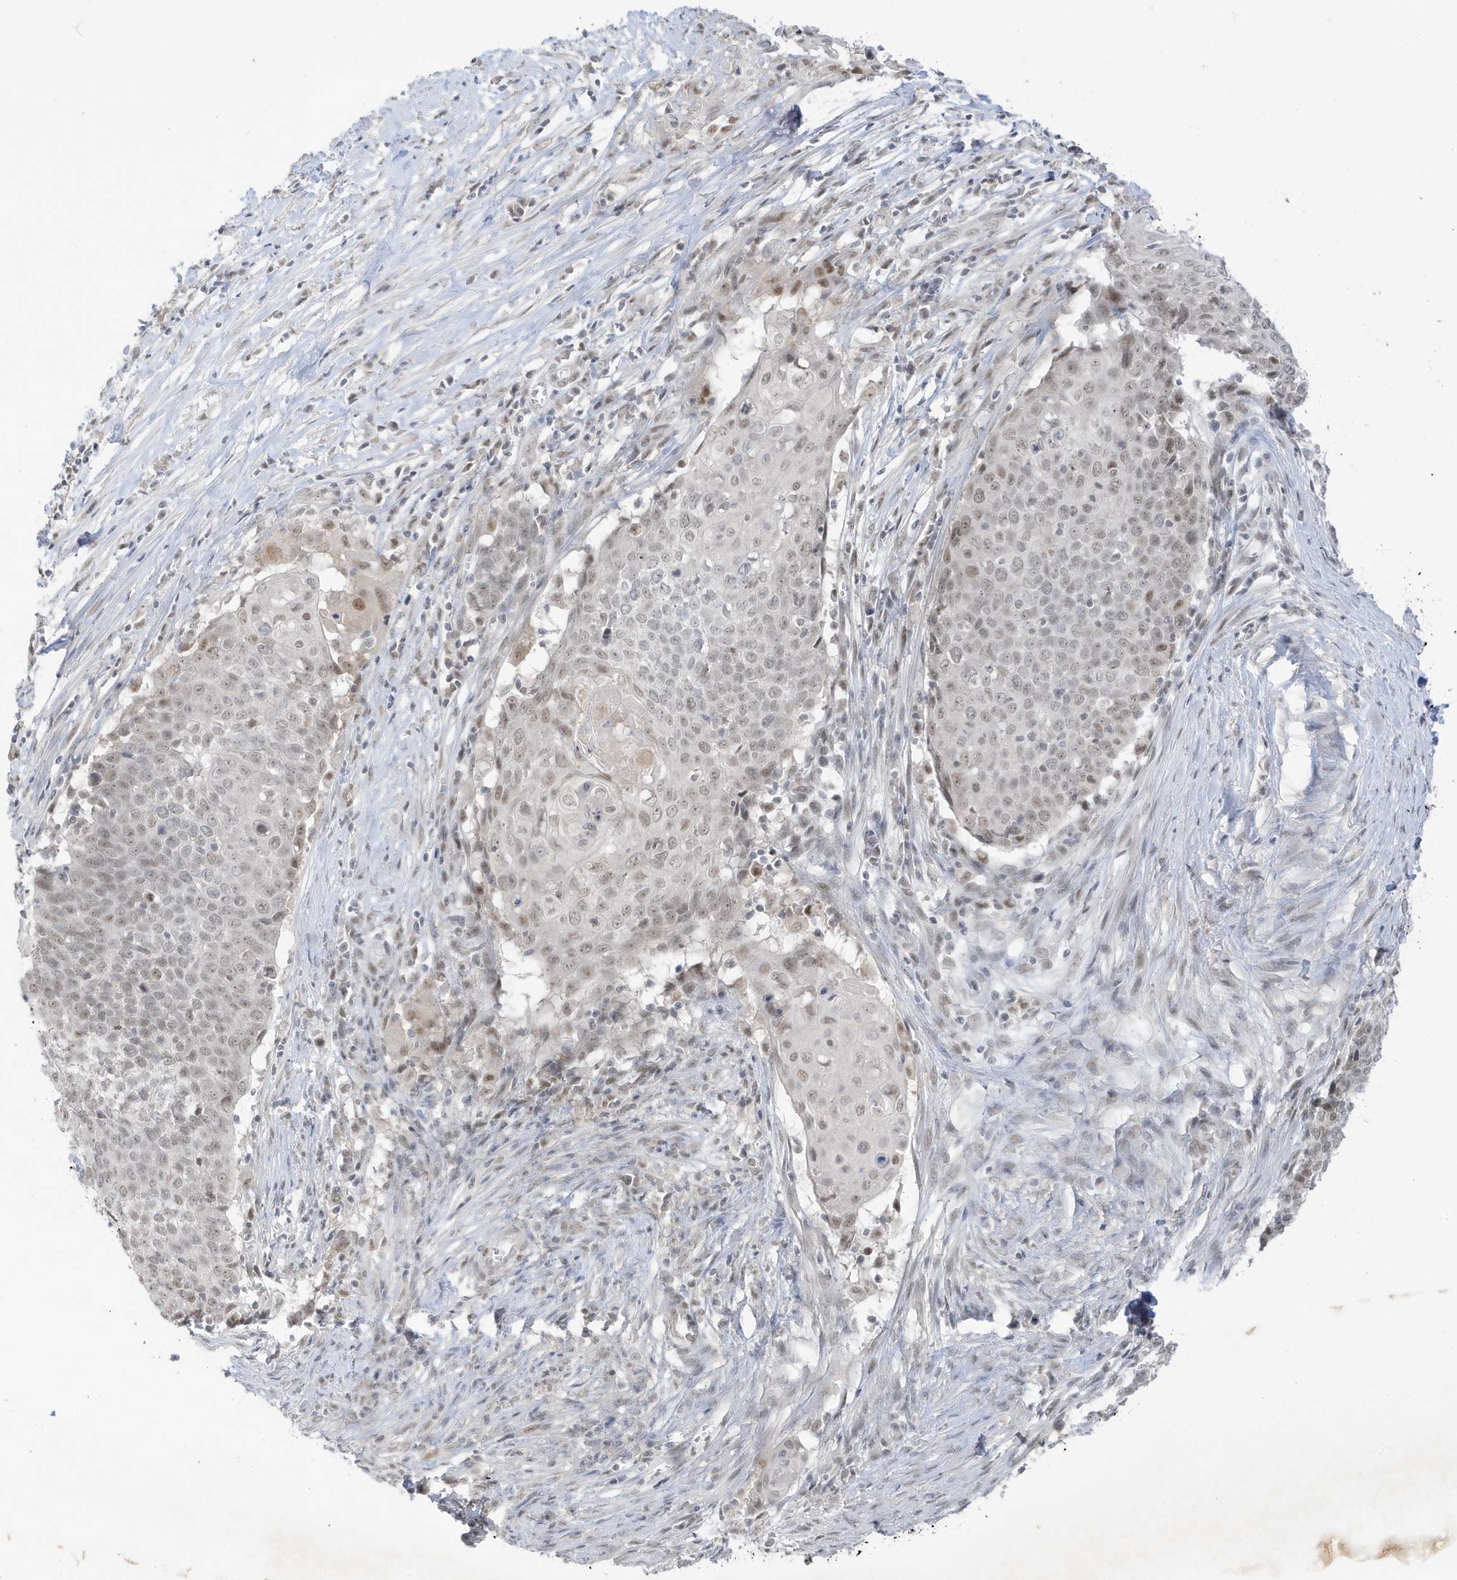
{"staining": {"intensity": "moderate", "quantity": "<25%", "location": "nuclear"}, "tissue": "cervical cancer", "cell_type": "Tumor cells", "image_type": "cancer", "snomed": [{"axis": "morphology", "description": "Squamous cell carcinoma, NOS"}, {"axis": "topography", "description": "Cervix"}], "caption": "A high-resolution histopathology image shows immunohistochemistry (IHC) staining of cervical squamous cell carcinoma, which exhibits moderate nuclear expression in approximately <25% of tumor cells.", "gene": "MSL3", "patient": {"sex": "female", "age": 39}}